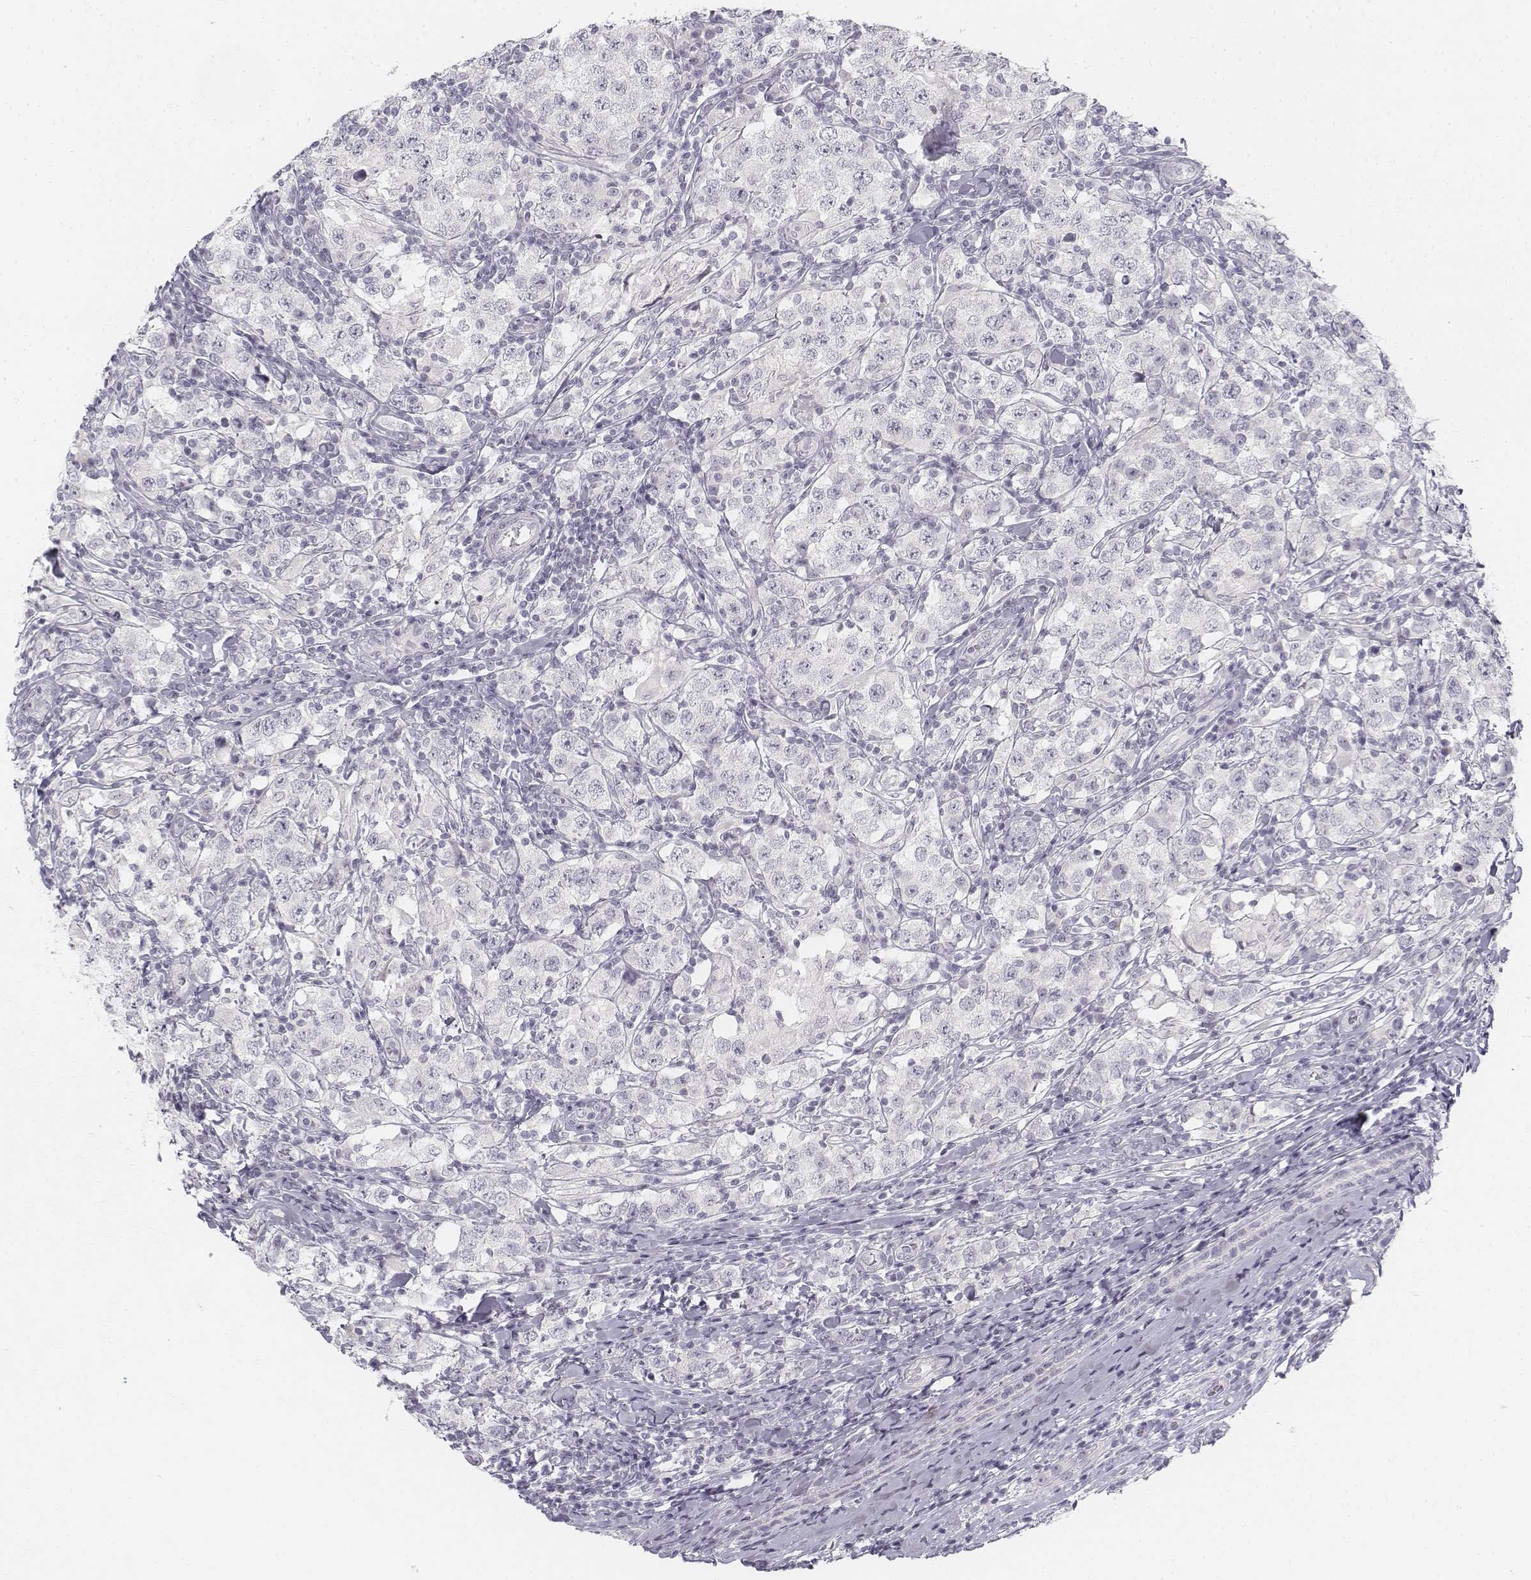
{"staining": {"intensity": "negative", "quantity": "none", "location": "none"}, "tissue": "testis cancer", "cell_type": "Tumor cells", "image_type": "cancer", "snomed": [{"axis": "morphology", "description": "Seminoma, NOS"}, {"axis": "morphology", "description": "Carcinoma, Embryonal, NOS"}, {"axis": "topography", "description": "Testis"}], "caption": "Micrograph shows no protein staining in tumor cells of testis cancer (seminoma) tissue.", "gene": "KRT25", "patient": {"sex": "male", "age": 41}}